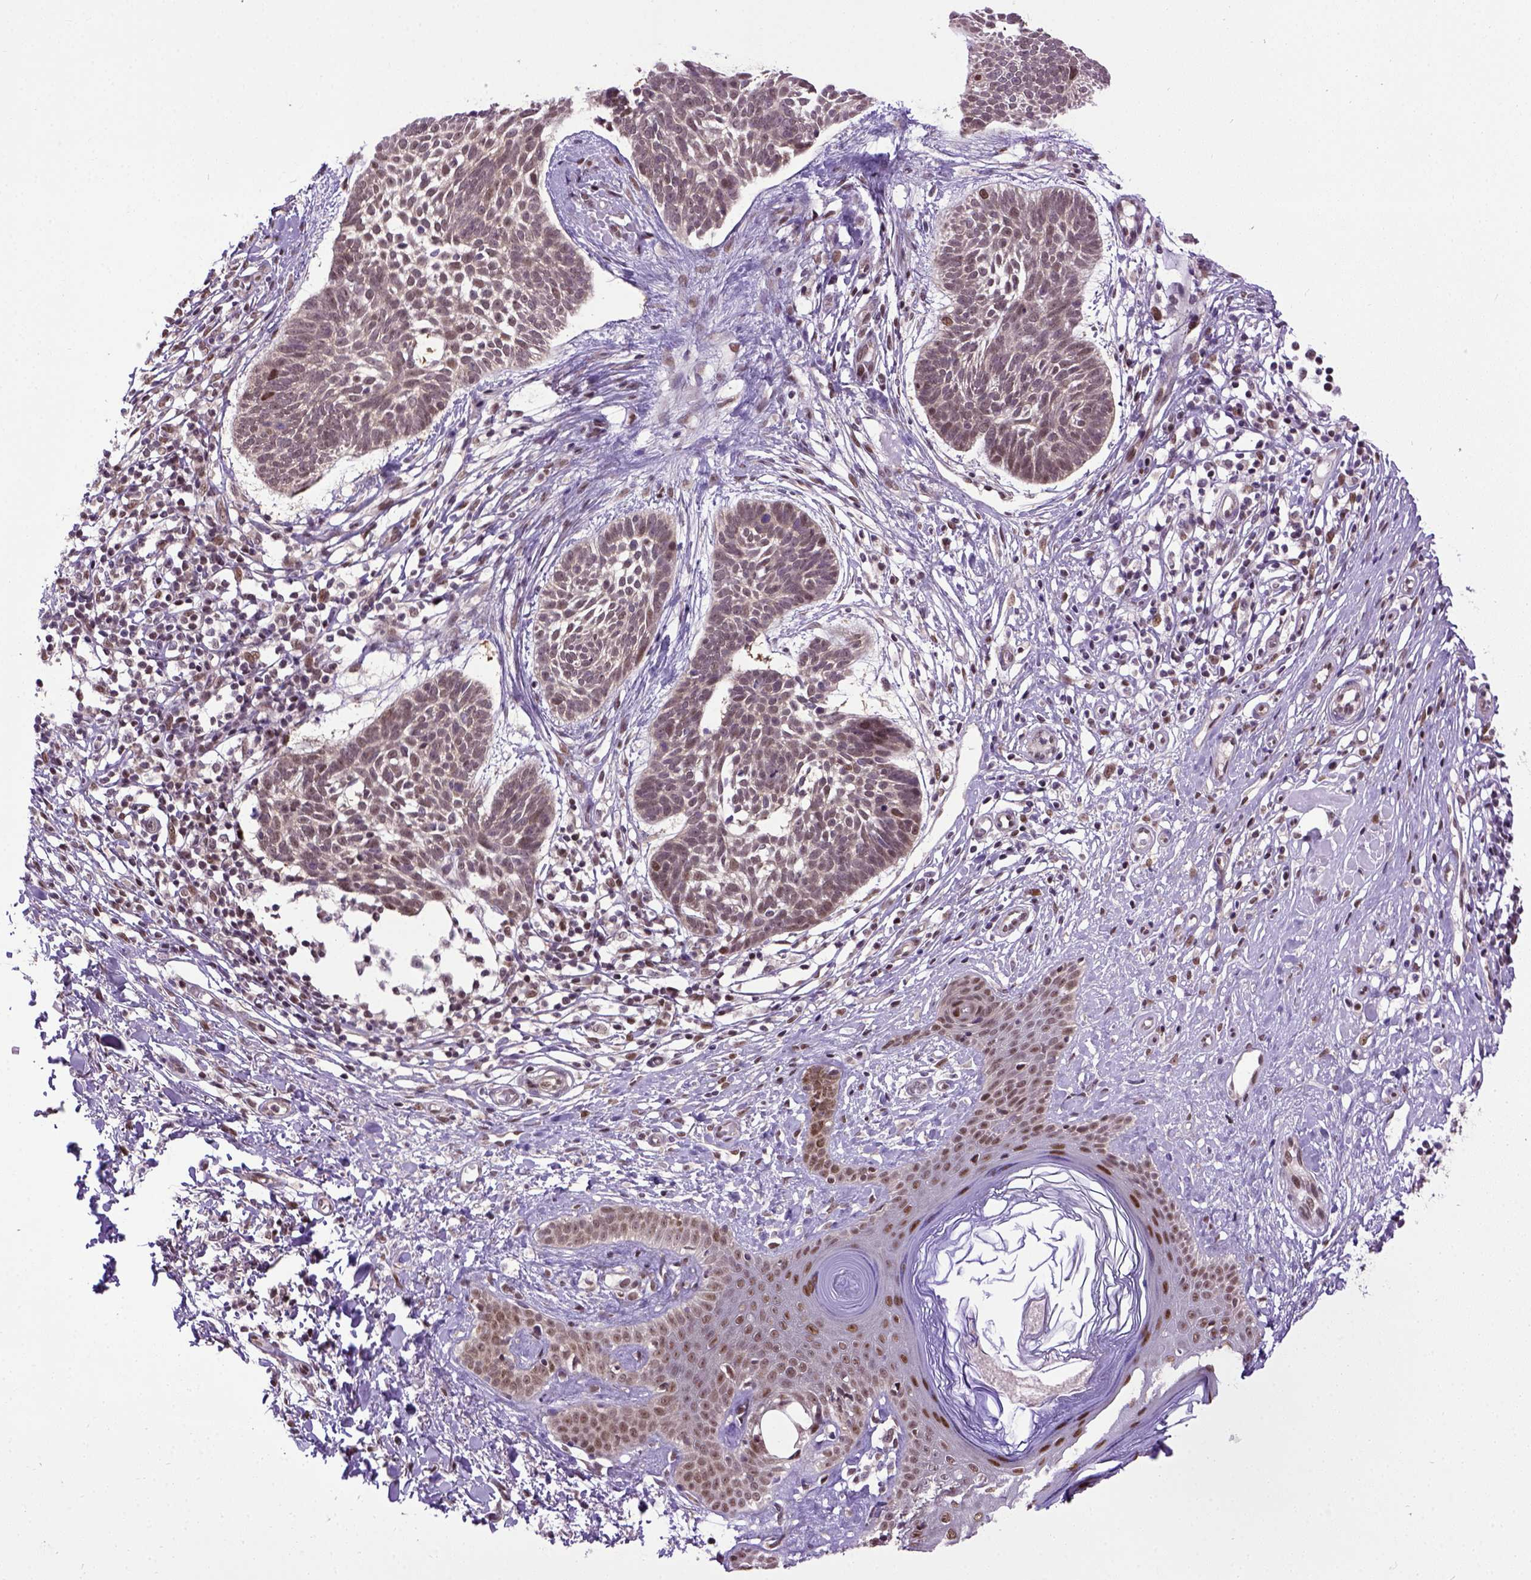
{"staining": {"intensity": "moderate", "quantity": "<25%", "location": "nuclear"}, "tissue": "skin cancer", "cell_type": "Tumor cells", "image_type": "cancer", "snomed": [{"axis": "morphology", "description": "Basal cell carcinoma"}, {"axis": "topography", "description": "Skin"}], "caption": "Skin cancer (basal cell carcinoma) was stained to show a protein in brown. There is low levels of moderate nuclear positivity in about <25% of tumor cells.", "gene": "UBA3", "patient": {"sex": "male", "age": 85}}